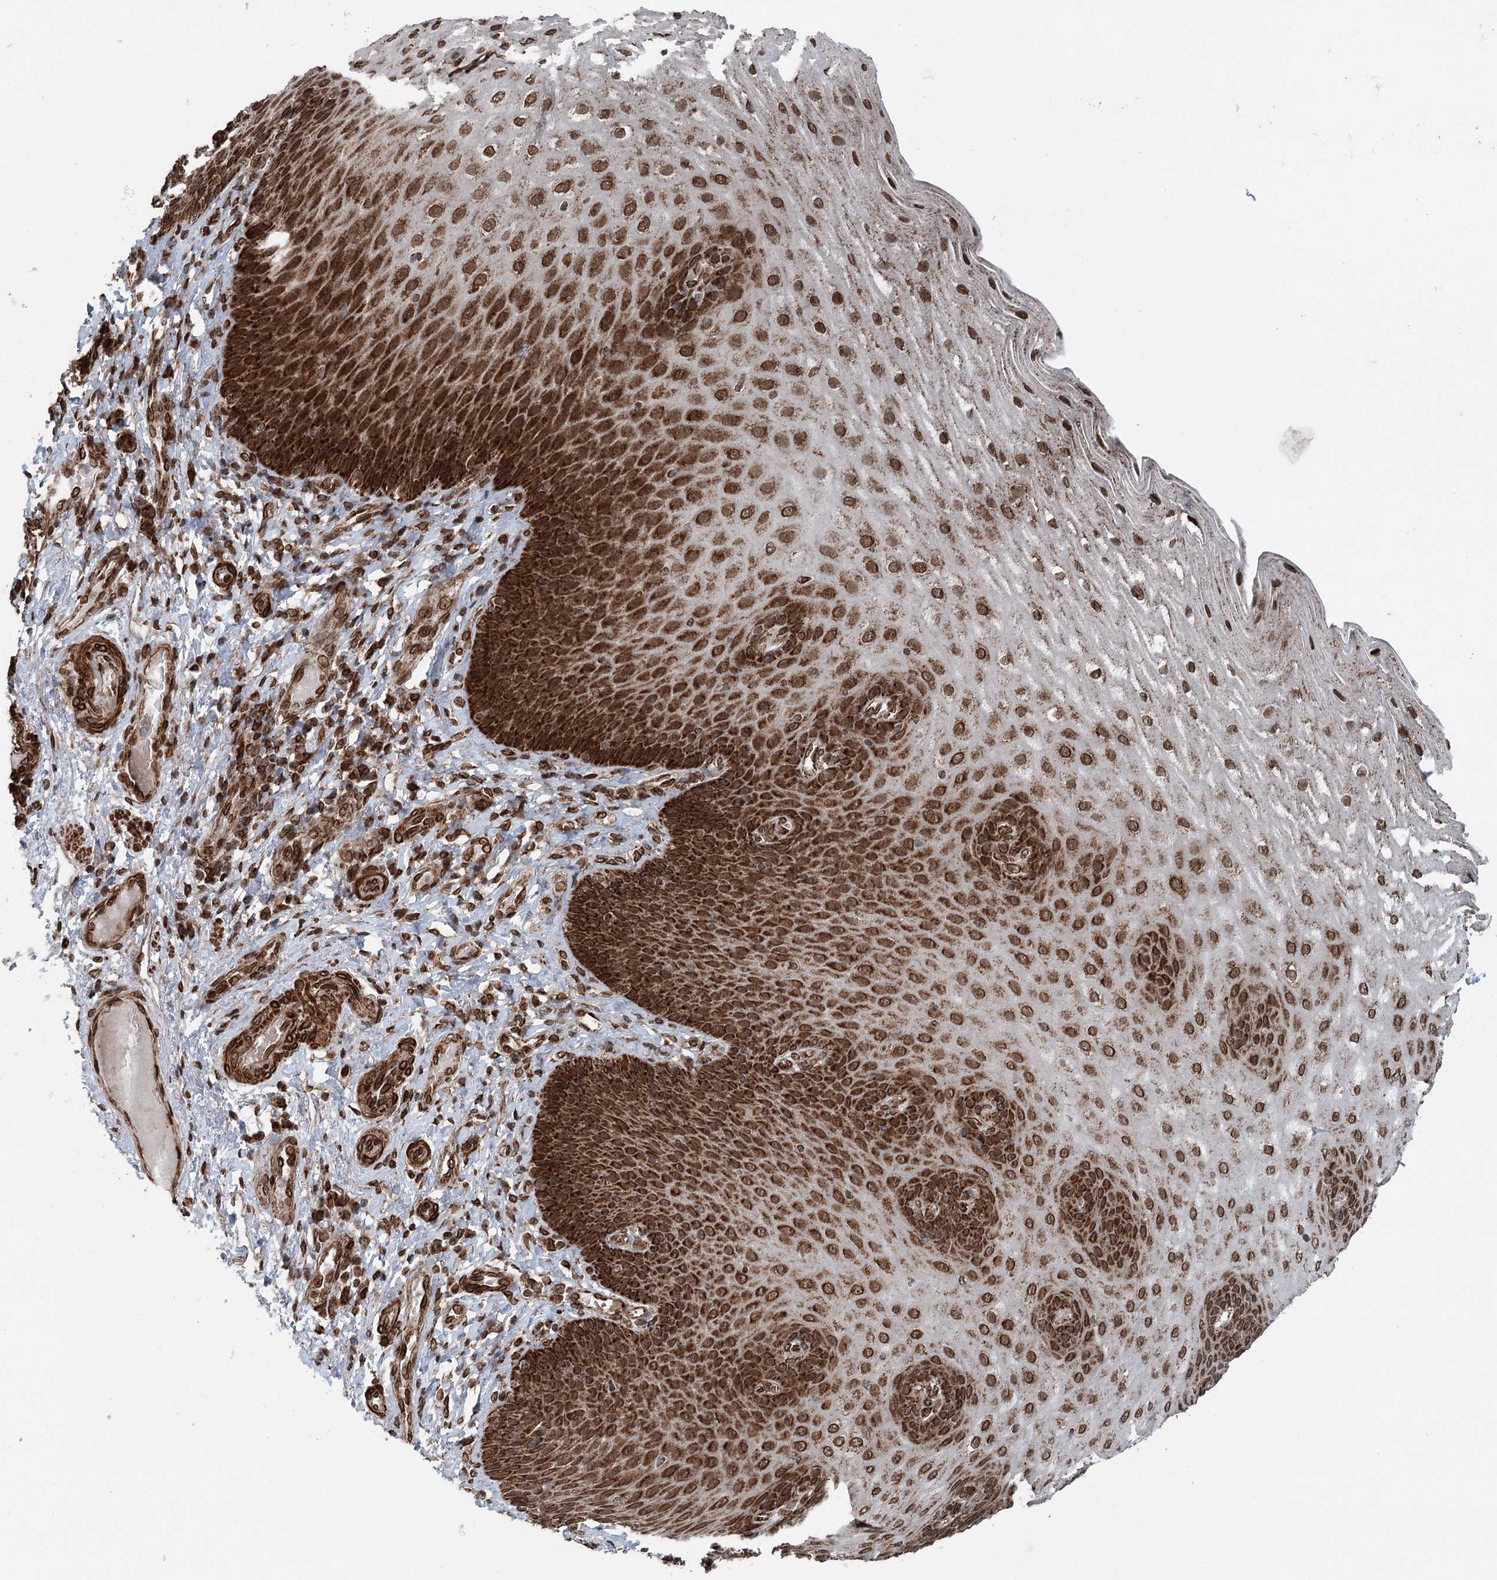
{"staining": {"intensity": "strong", "quantity": ">75%", "location": "cytoplasmic/membranous"}, "tissue": "esophagus", "cell_type": "Squamous epithelial cells", "image_type": "normal", "snomed": [{"axis": "morphology", "description": "Normal tissue, NOS"}, {"axis": "topography", "description": "Esophagus"}], "caption": "Protein expression analysis of unremarkable esophagus shows strong cytoplasmic/membranous expression in approximately >75% of squamous epithelial cells. (DAB (3,3'-diaminobenzidine) IHC with brightfield microscopy, high magnification).", "gene": "BCKDHA", "patient": {"sex": "male", "age": 54}}